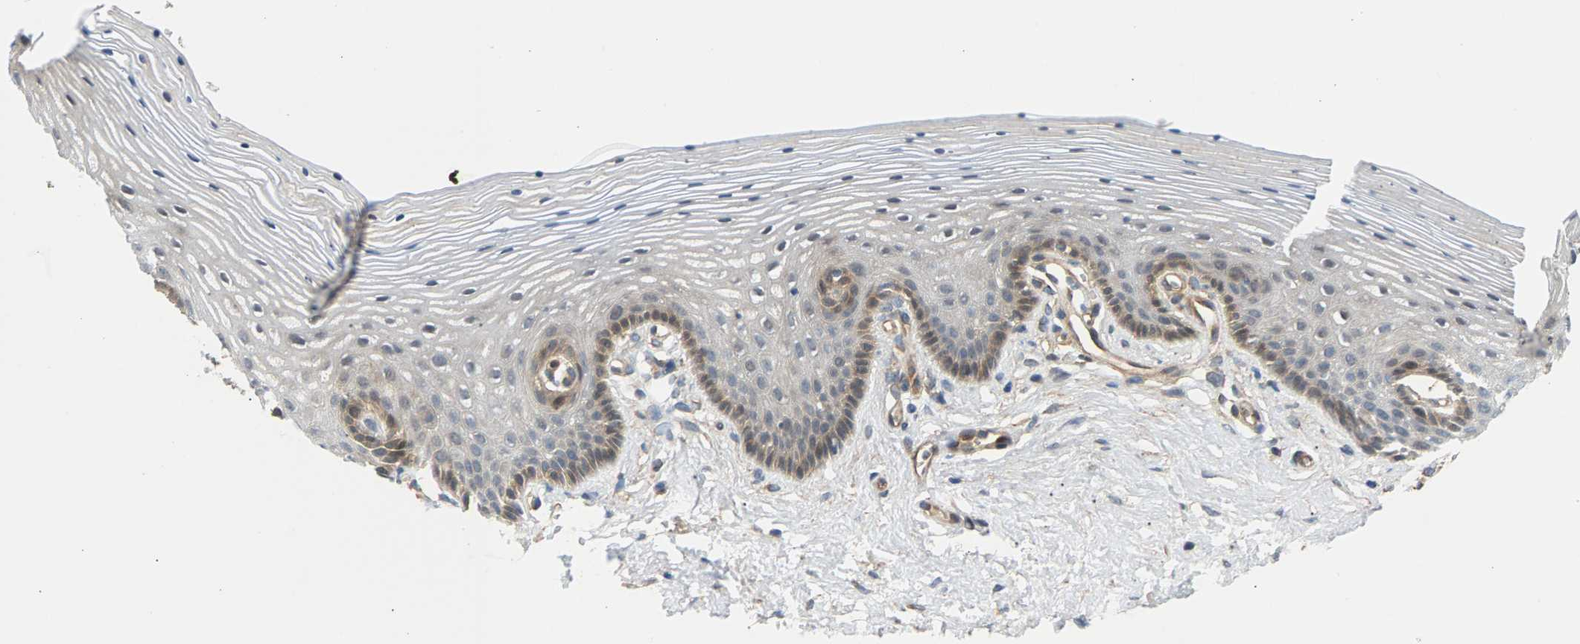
{"staining": {"intensity": "moderate", "quantity": "<25%", "location": "cytoplasmic/membranous"}, "tissue": "vagina", "cell_type": "Squamous epithelial cells", "image_type": "normal", "snomed": [{"axis": "morphology", "description": "Normal tissue, NOS"}, {"axis": "topography", "description": "Vagina"}], "caption": "IHC of benign human vagina demonstrates low levels of moderate cytoplasmic/membranous positivity in about <25% of squamous epithelial cells. Using DAB (3,3'-diaminobenzidine) (brown) and hematoxylin (blue) stains, captured at high magnification using brightfield microscopy.", "gene": "KRTAP27", "patient": {"sex": "female", "age": 32}}